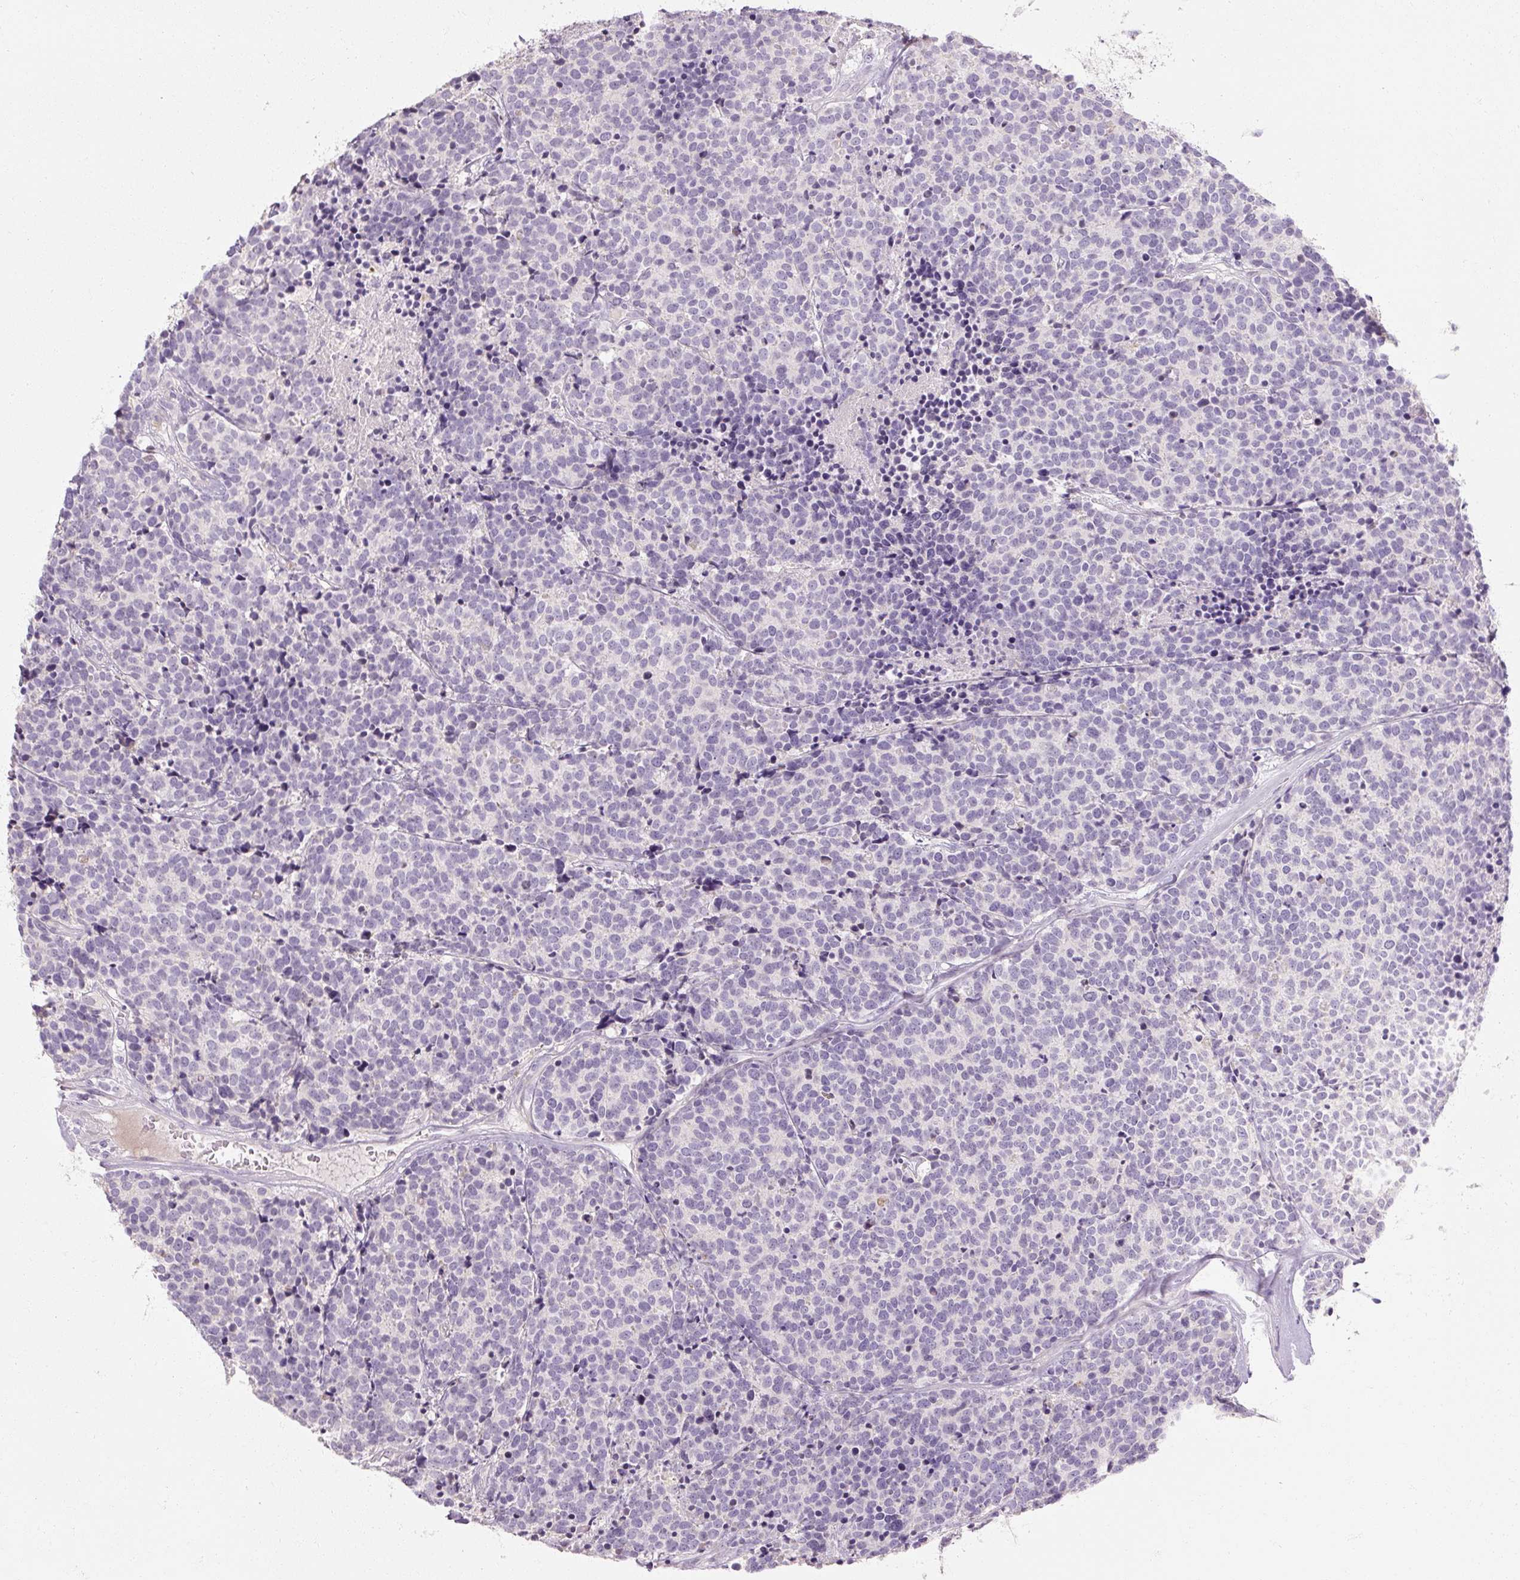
{"staining": {"intensity": "negative", "quantity": "none", "location": "none"}, "tissue": "carcinoid", "cell_type": "Tumor cells", "image_type": "cancer", "snomed": [{"axis": "morphology", "description": "Carcinoid, malignant, NOS"}, {"axis": "topography", "description": "Skin"}], "caption": "A histopathology image of human carcinoid is negative for staining in tumor cells. (DAB (3,3'-diaminobenzidine) immunohistochemistry (IHC), high magnification).", "gene": "NFE2L3", "patient": {"sex": "female", "age": 79}}